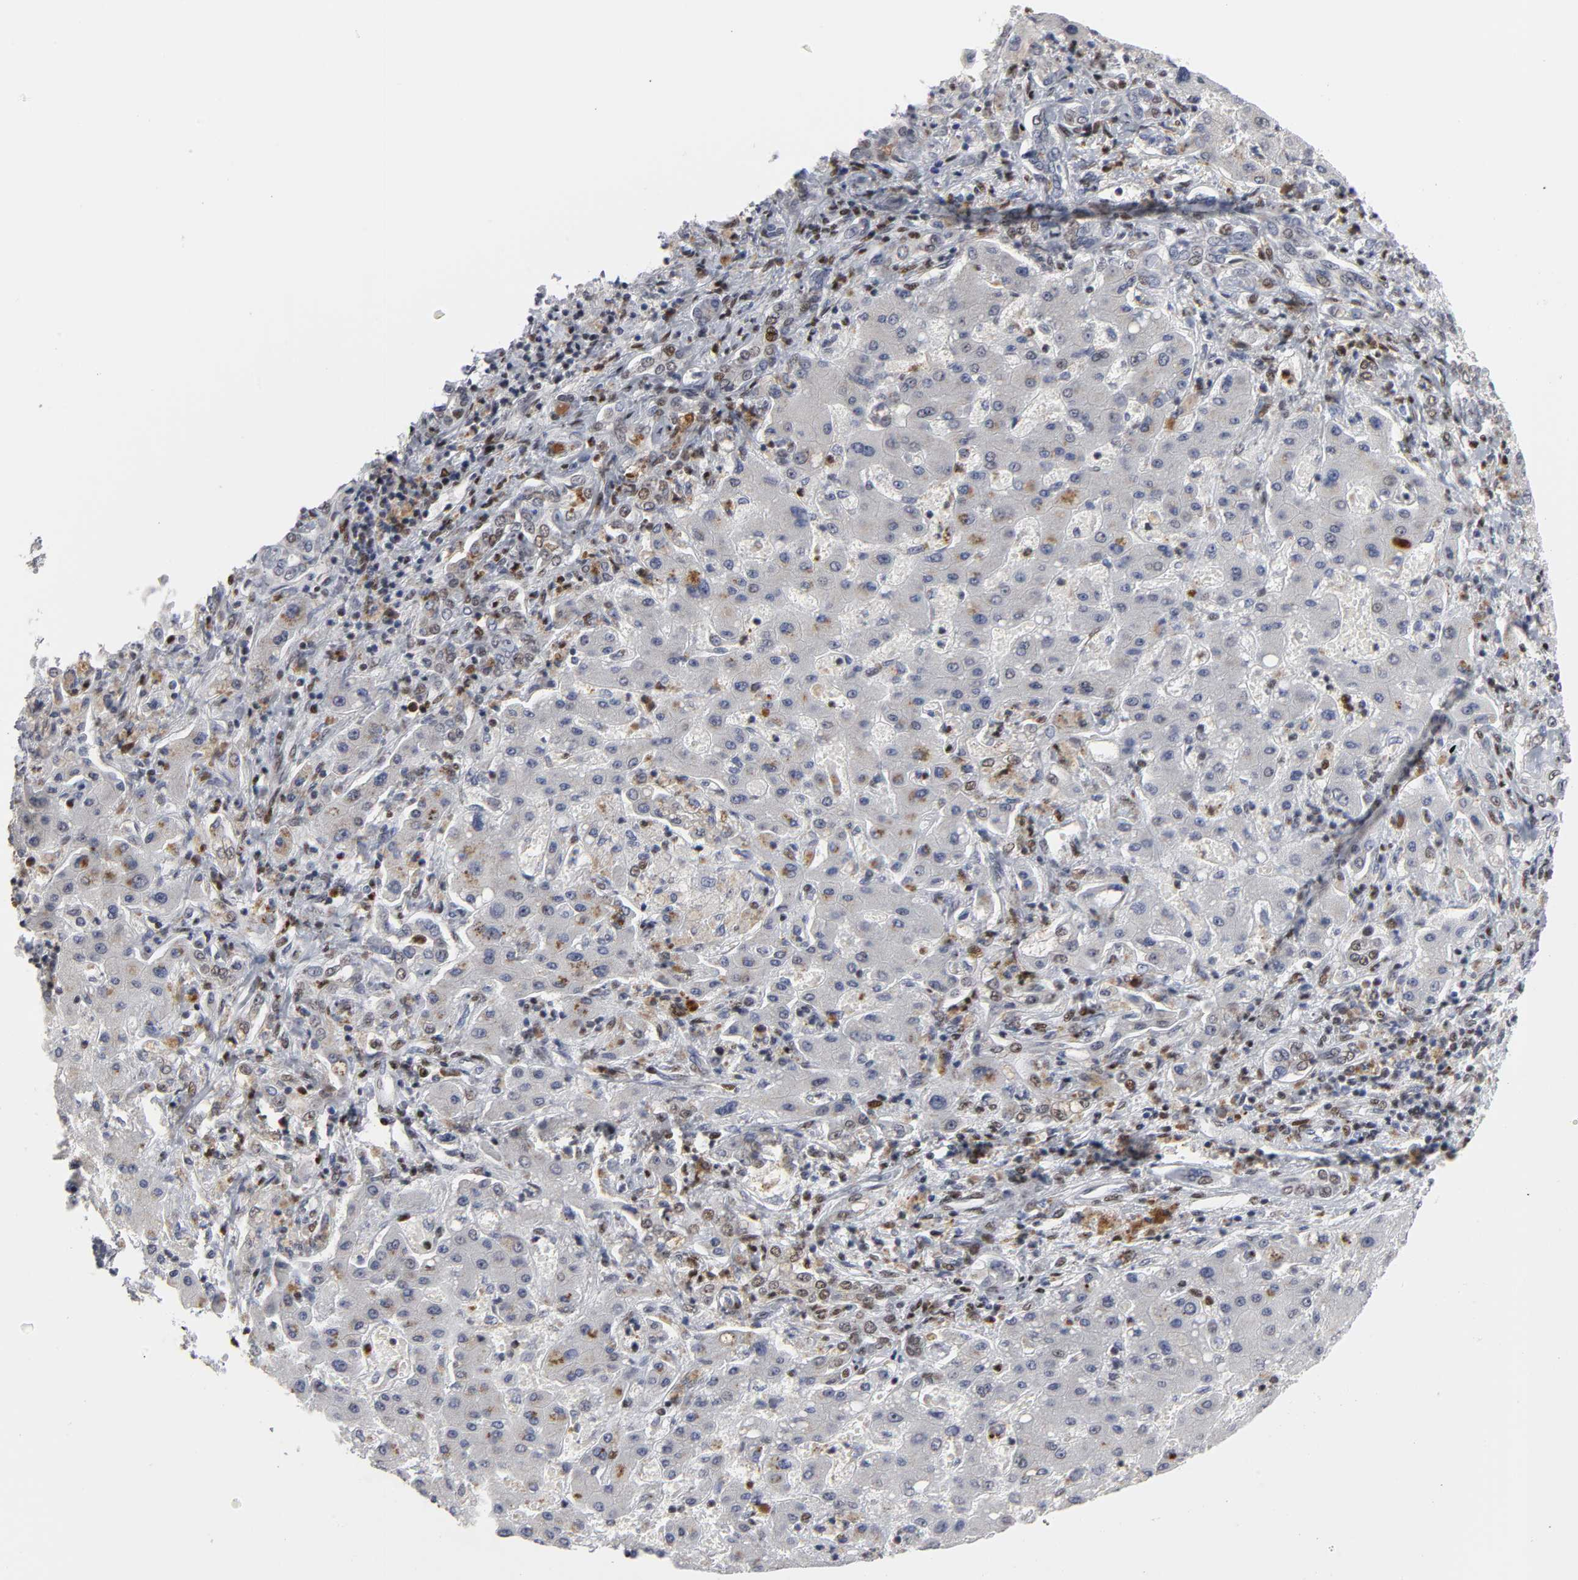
{"staining": {"intensity": "moderate", "quantity": ">75%", "location": "nuclear"}, "tissue": "liver cancer", "cell_type": "Tumor cells", "image_type": "cancer", "snomed": [{"axis": "morphology", "description": "Cholangiocarcinoma"}, {"axis": "topography", "description": "Liver"}], "caption": "Moderate nuclear staining is appreciated in about >75% of tumor cells in cholangiocarcinoma (liver).", "gene": "CREBBP", "patient": {"sex": "male", "age": 50}}